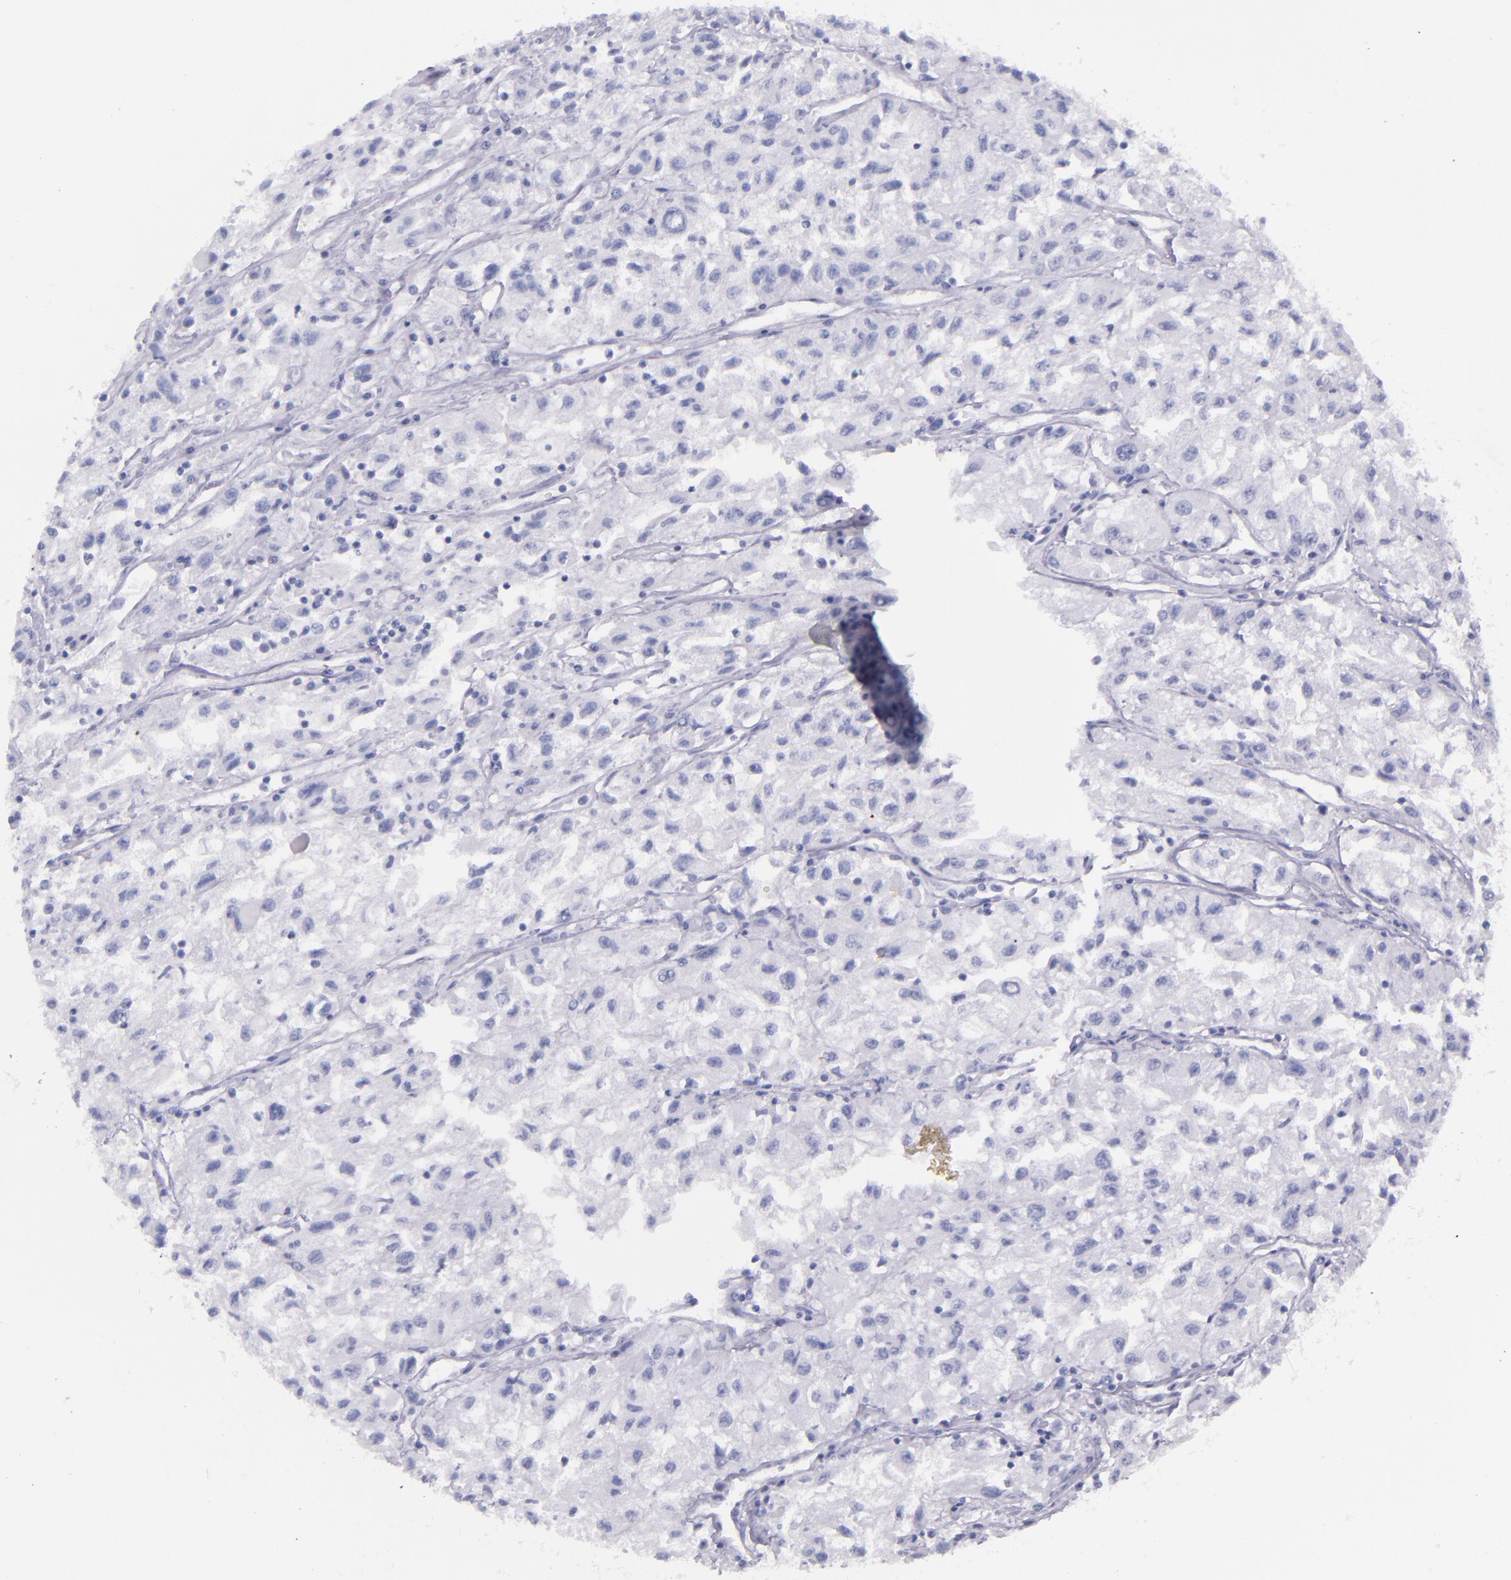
{"staining": {"intensity": "negative", "quantity": "none", "location": "none"}, "tissue": "renal cancer", "cell_type": "Tumor cells", "image_type": "cancer", "snomed": [{"axis": "morphology", "description": "Adenocarcinoma, NOS"}, {"axis": "topography", "description": "Kidney"}], "caption": "Tumor cells show no significant staining in adenocarcinoma (renal). The staining was performed using DAB to visualize the protein expression in brown, while the nuclei were stained in blue with hematoxylin (Magnification: 20x).", "gene": "SFTPA2", "patient": {"sex": "male", "age": 59}}